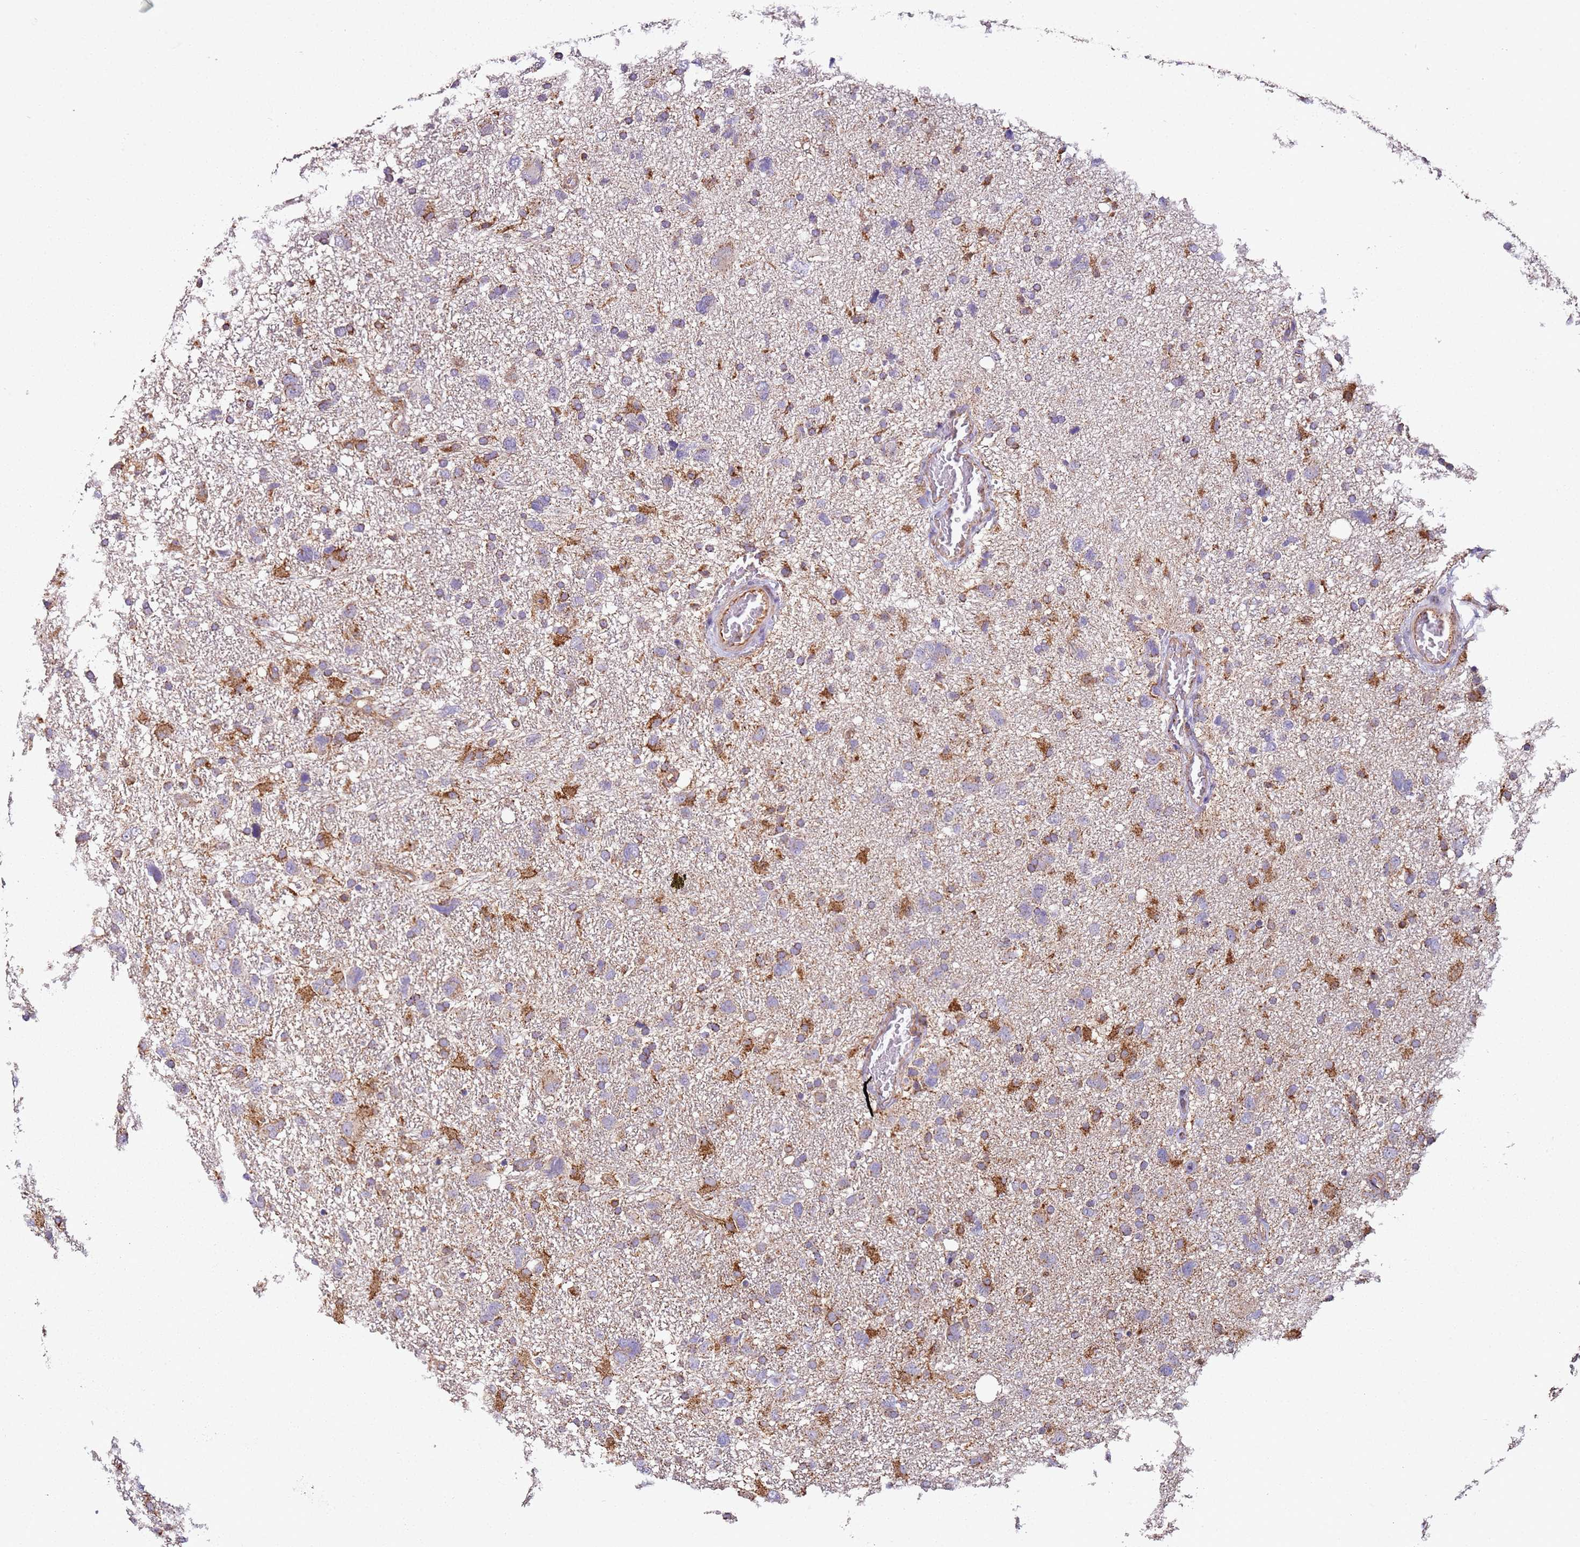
{"staining": {"intensity": "moderate", "quantity": "<25%", "location": "cytoplasmic/membranous"}, "tissue": "glioma", "cell_type": "Tumor cells", "image_type": "cancer", "snomed": [{"axis": "morphology", "description": "Glioma, malignant, High grade"}, {"axis": "topography", "description": "Brain"}], "caption": "High-magnification brightfield microscopy of malignant glioma (high-grade) stained with DAB (brown) and counterstained with hematoxylin (blue). tumor cells exhibit moderate cytoplasmic/membranous expression is seen in about<25% of cells. (DAB IHC with brightfield microscopy, high magnification).", "gene": "RMND5A", "patient": {"sex": "male", "age": 61}}